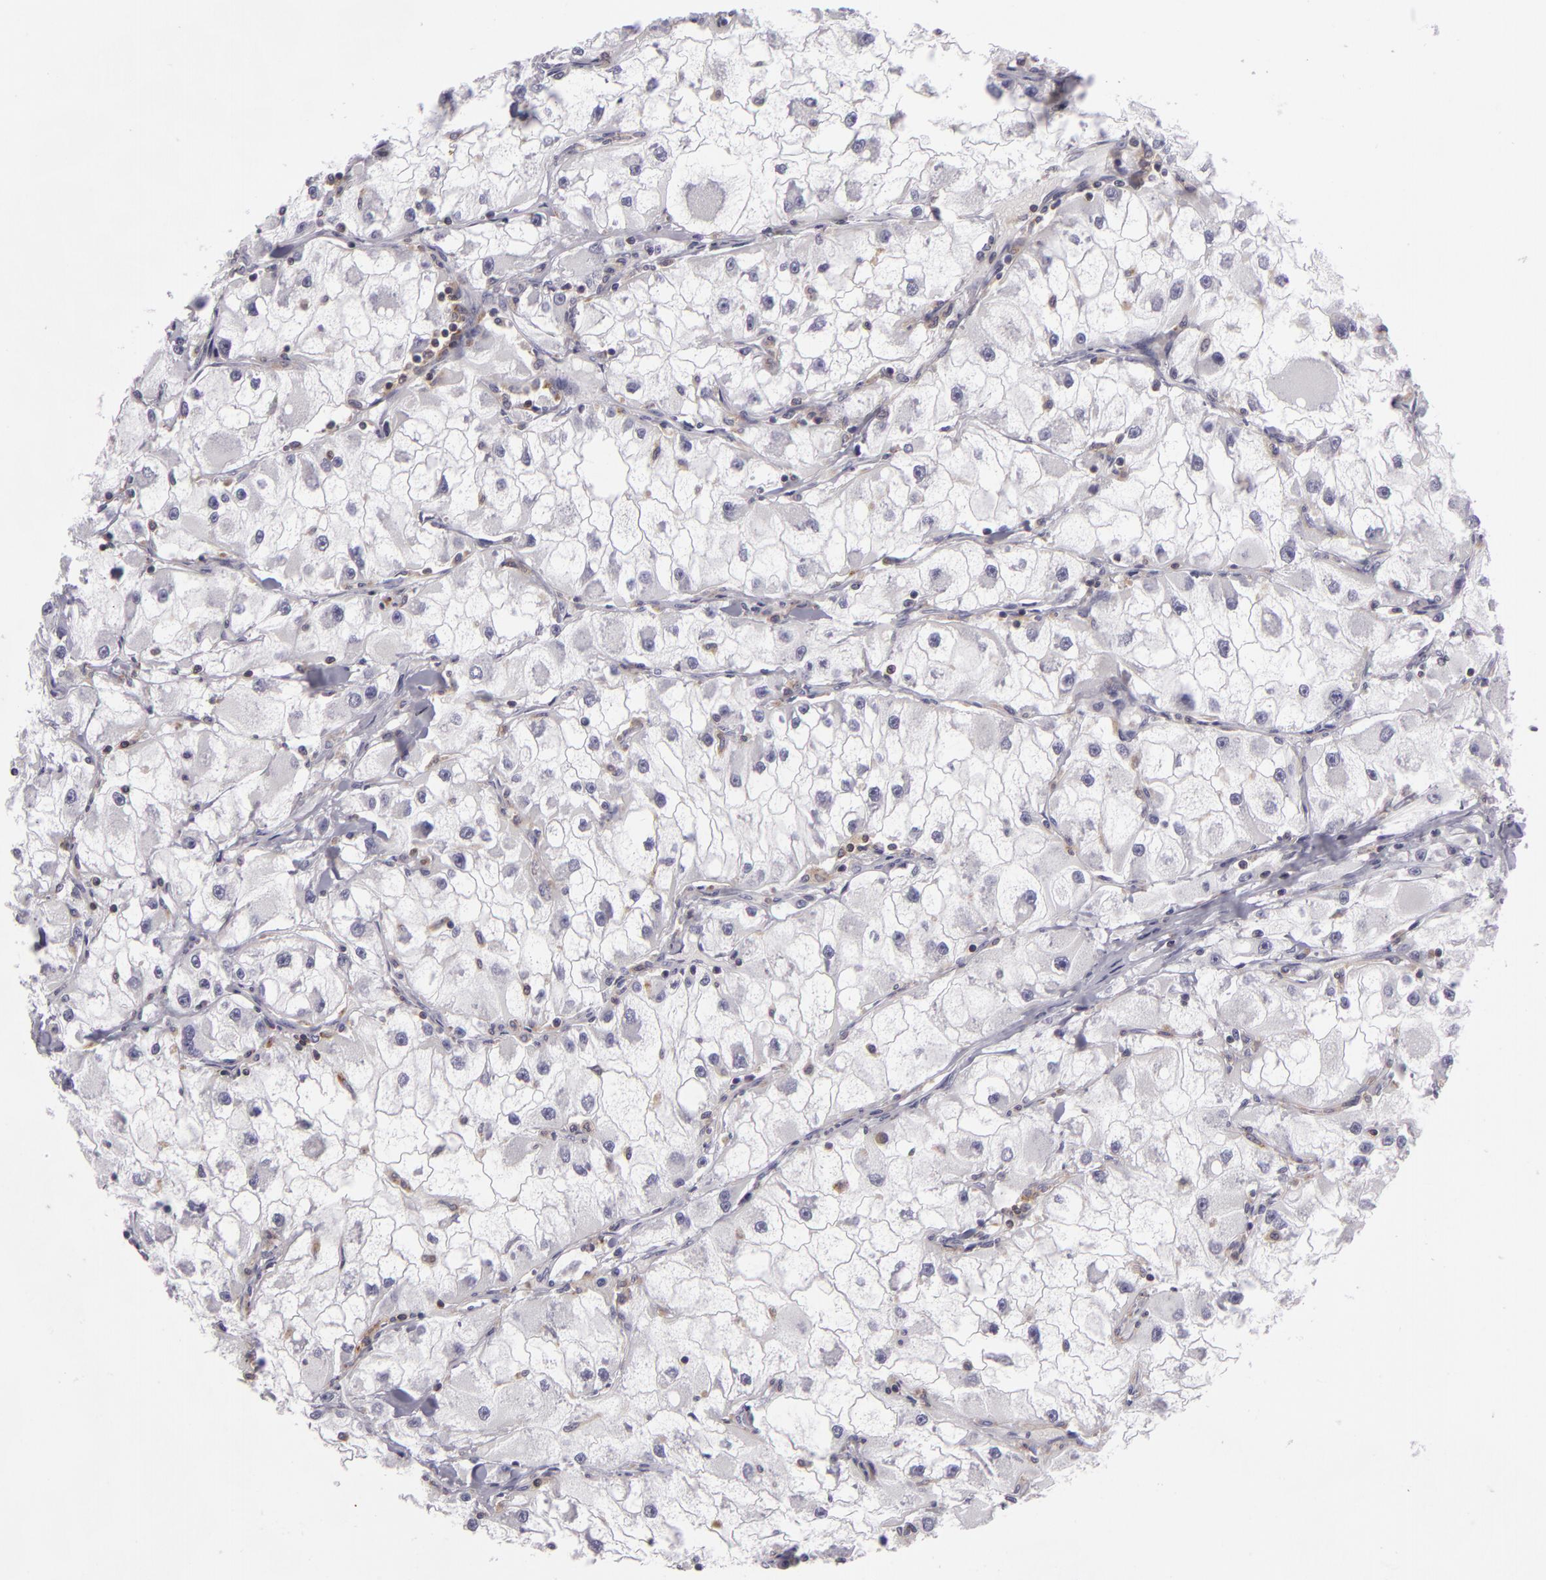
{"staining": {"intensity": "negative", "quantity": "none", "location": "none"}, "tissue": "renal cancer", "cell_type": "Tumor cells", "image_type": "cancer", "snomed": [{"axis": "morphology", "description": "Adenocarcinoma, NOS"}, {"axis": "topography", "description": "Kidney"}], "caption": "Immunohistochemistry (IHC) of human renal cancer (adenocarcinoma) demonstrates no expression in tumor cells.", "gene": "KCNAB2", "patient": {"sex": "female", "age": 73}}